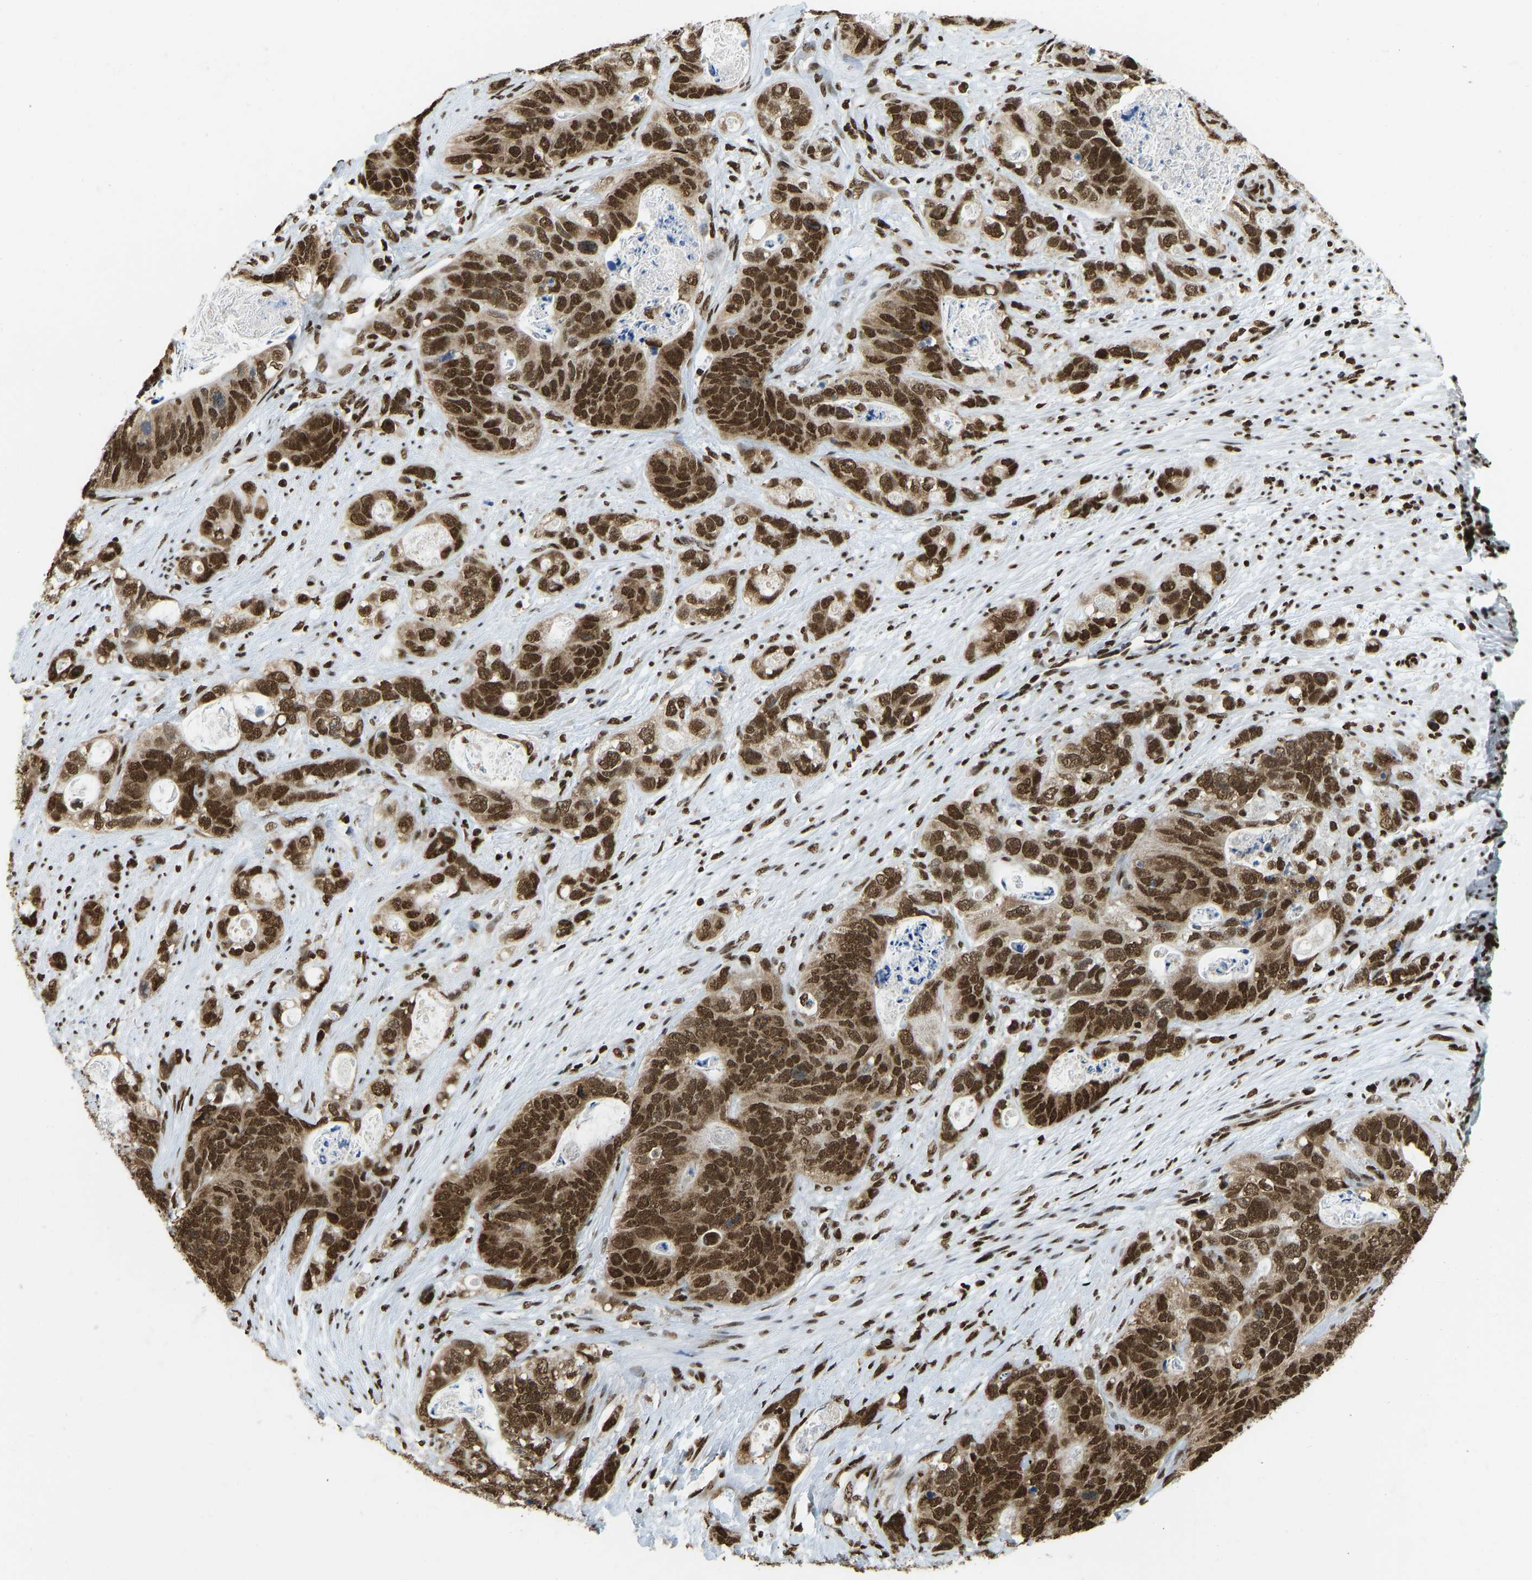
{"staining": {"intensity": "strong", "quantity": ">75%", "location": "cytoplasmic/membranous,nuclear"}, "tissue": "stomach cancer", "cell_type": "Tumor cells", "image_type": "cancer", "snomed": [{"axis": "morphology", "description": "Normal tissue, NOS"}, {"axis": "morphology", "description": "Adenocarcinoma, NOS"}, {"axis": "topography", "description": "Stomach"}], "caption": "Human adenocarcinoma (stomach) stained with a protein marker displays strong staining in tumor cells.", "gene": "ZSCAN20", "patient": {"sex": "female", "age": 89}}